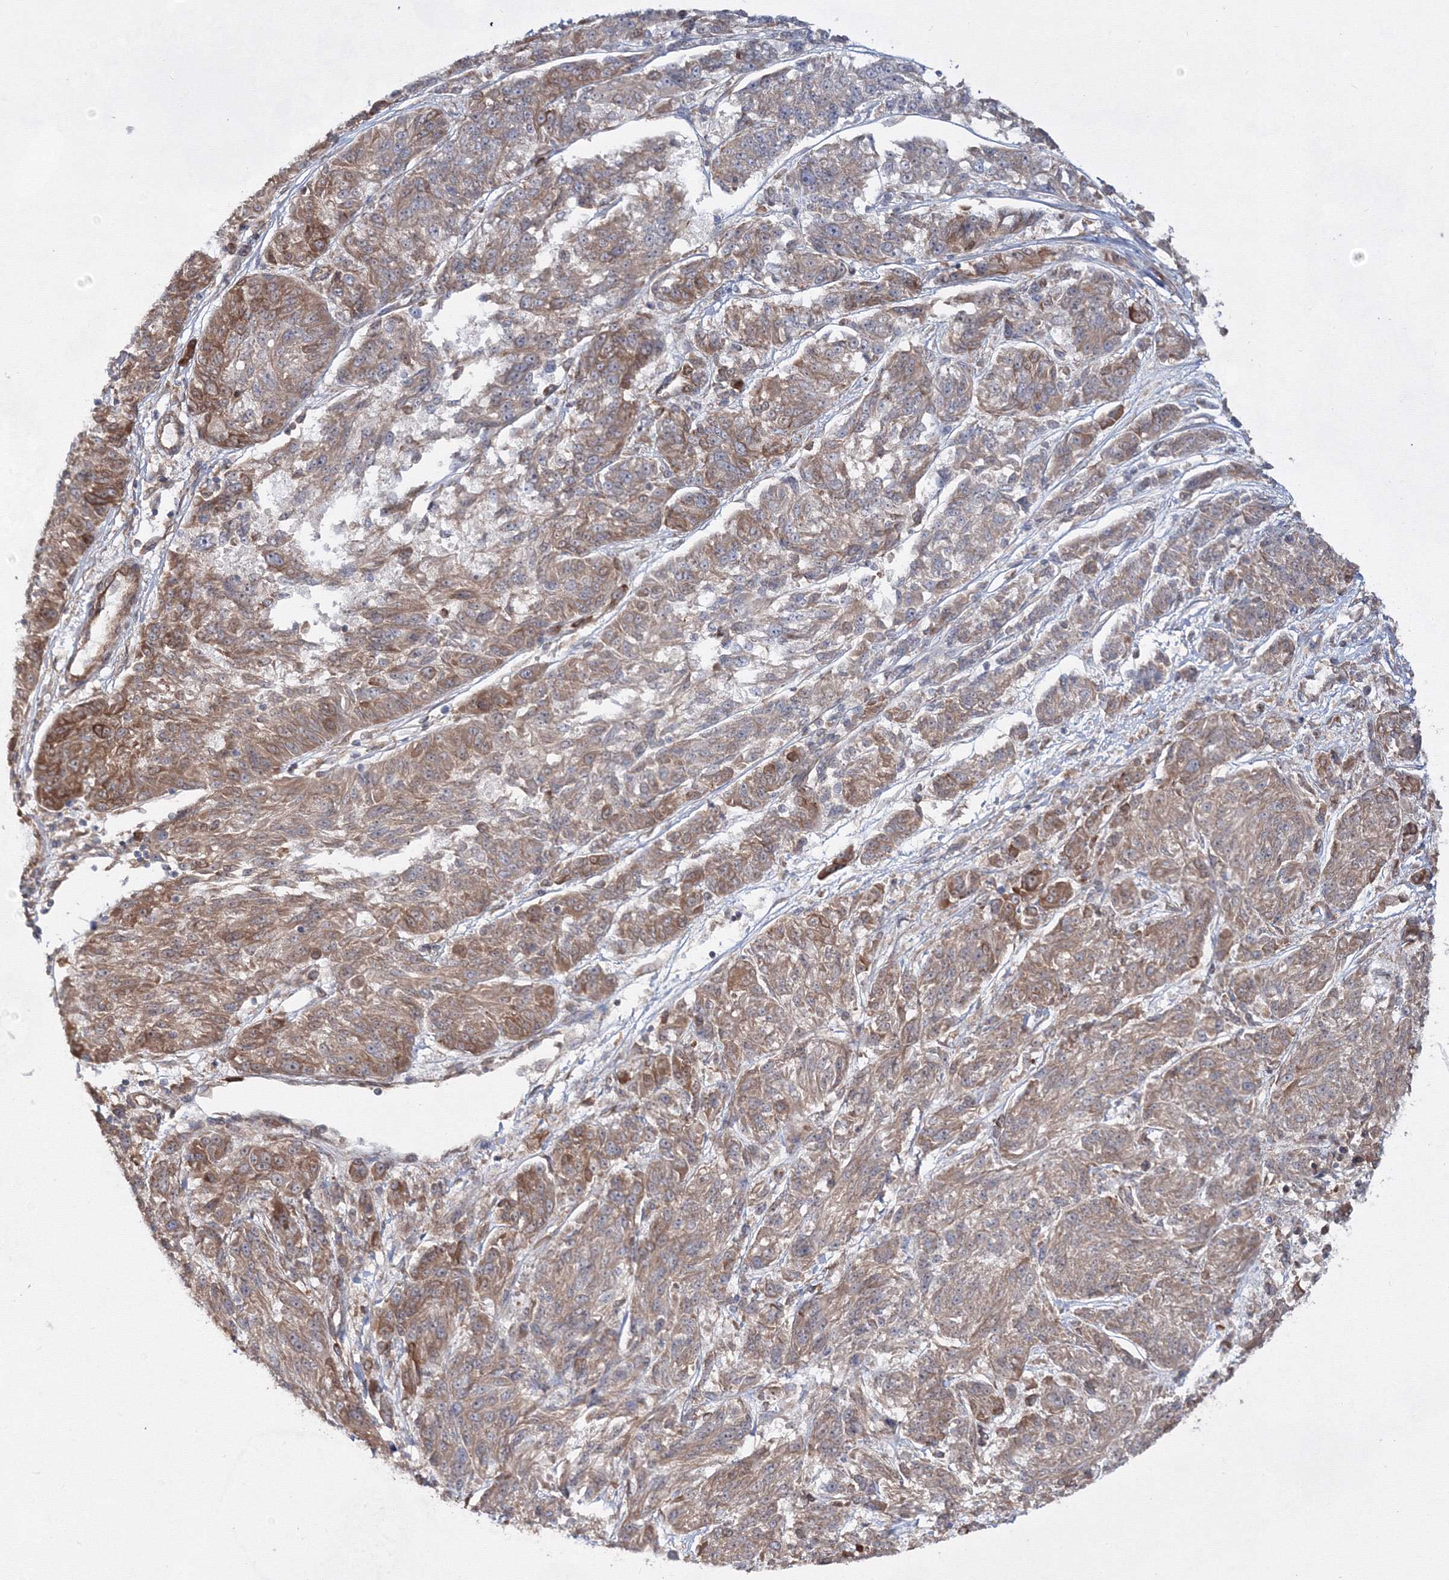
{"staining": {"intensity": "moderate", "quantity": ">75%", "location": "cytoplasmic/membranous"}, "tissue": "melanoma", "cell_type": "Tumor cells", "image_type": "cancer", "snomed": [{"axis": "morphology", "description": "Malignant melanoma, NOS"}, {"axis": "topography", "description": "Skin"}], "caption": "The image reveals immunohistochemical staining of malignant melanoma. There is moderate cytoplasmic/membranous positivity is seen in approximately >75% of tumor cells. (Brightfield microscopy of DAB IHC at high magnification).", "gene": "EXOC6", "patient": {"sex": "male", "age": 53}}